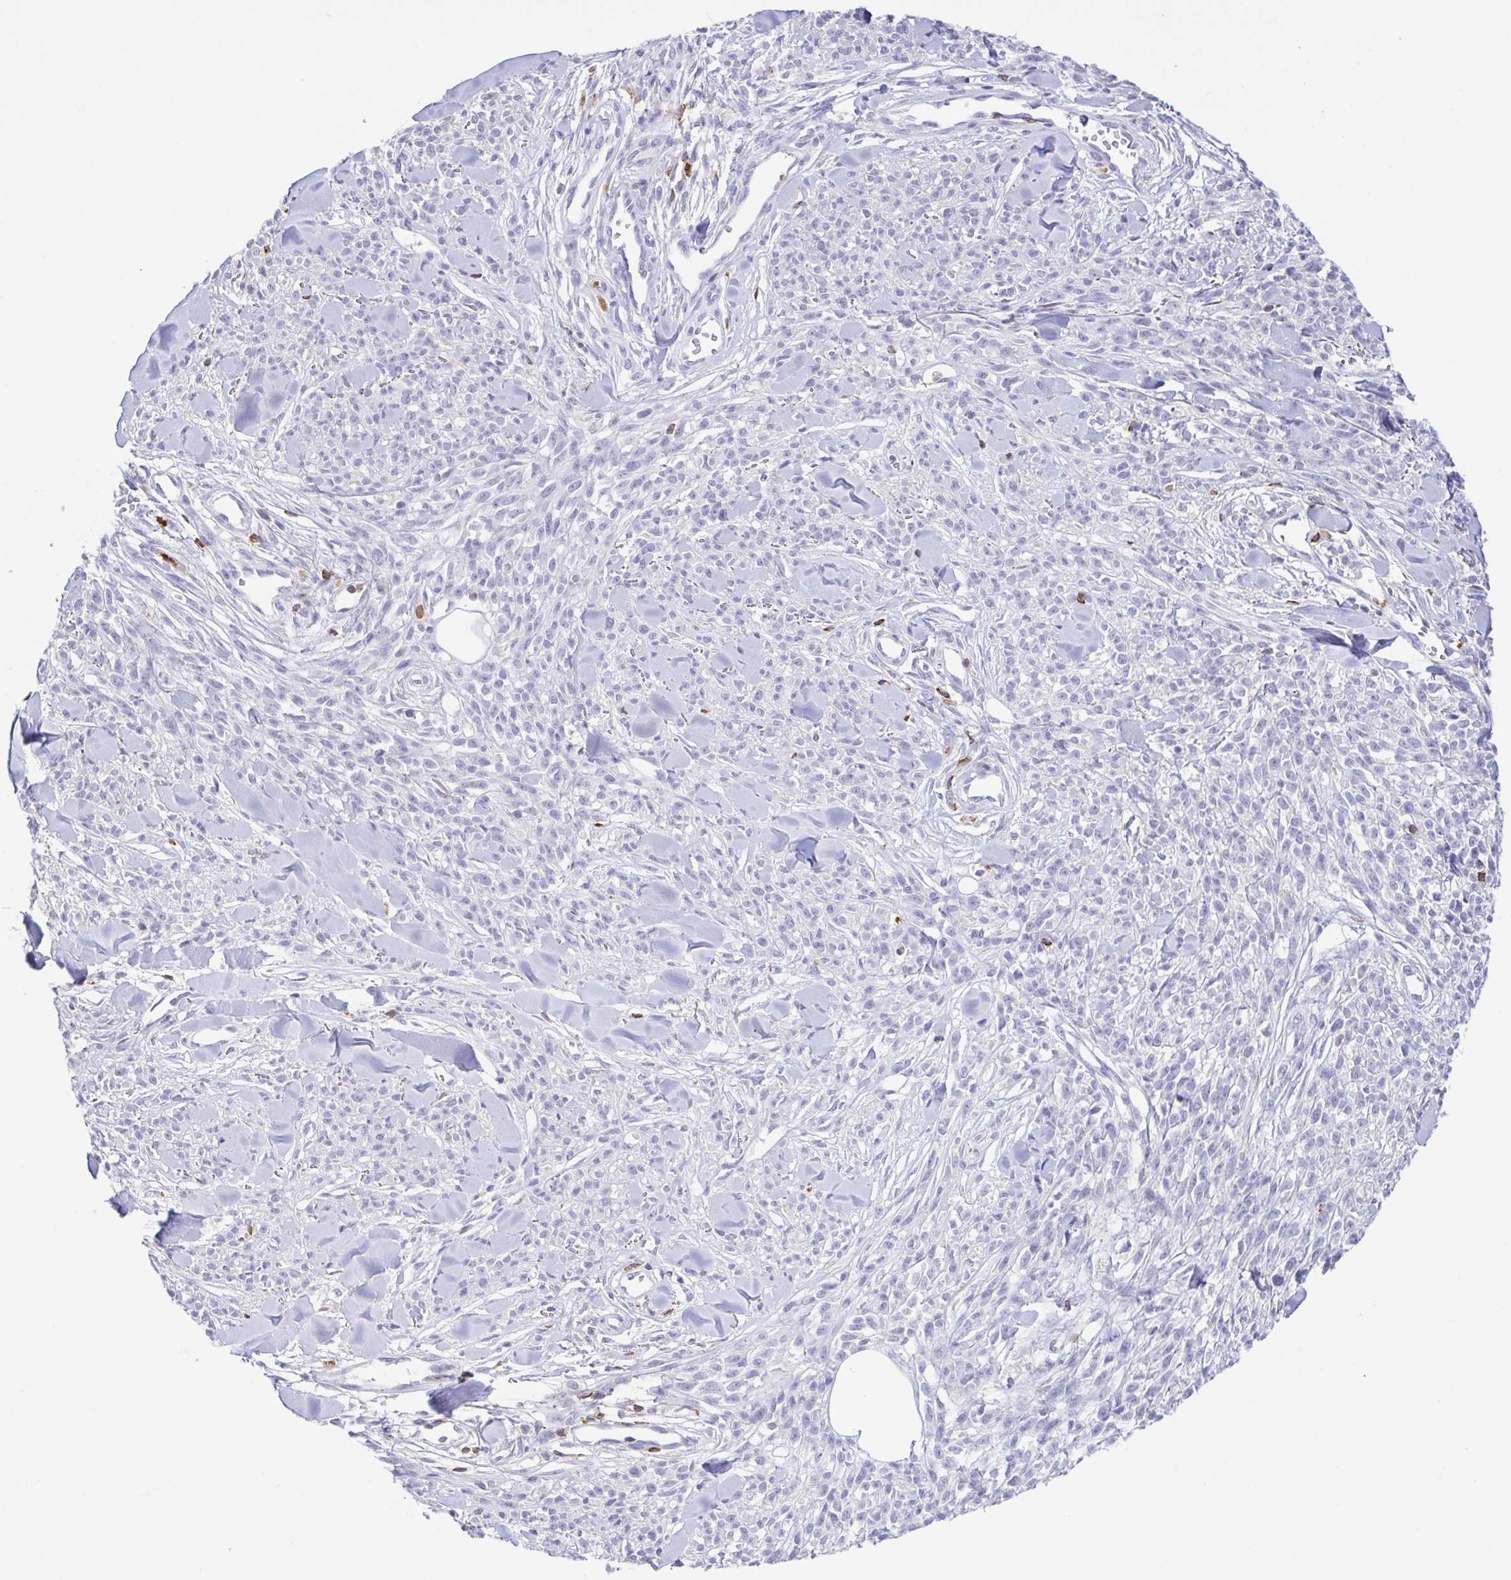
{"staining": {"intensity": "negative", "quantity": "none", "location": "none"}, "tissue": "melanoma", "cell_type": "Tumor cells", "image_type": "cancer", "snomed": [{"axis": "morphology", "description": "Malignant melanoma, NOS"}, {"axis": "topography", "description": "Skin"}, {"axis": "topography", "description": "Skin of trunk"}], "caption": "Micrograph shows no protein staining in tumor cells of melanoma tissue.", "gene": "PGLYRP1", "patient": {"sex": "male", "age": 74}}